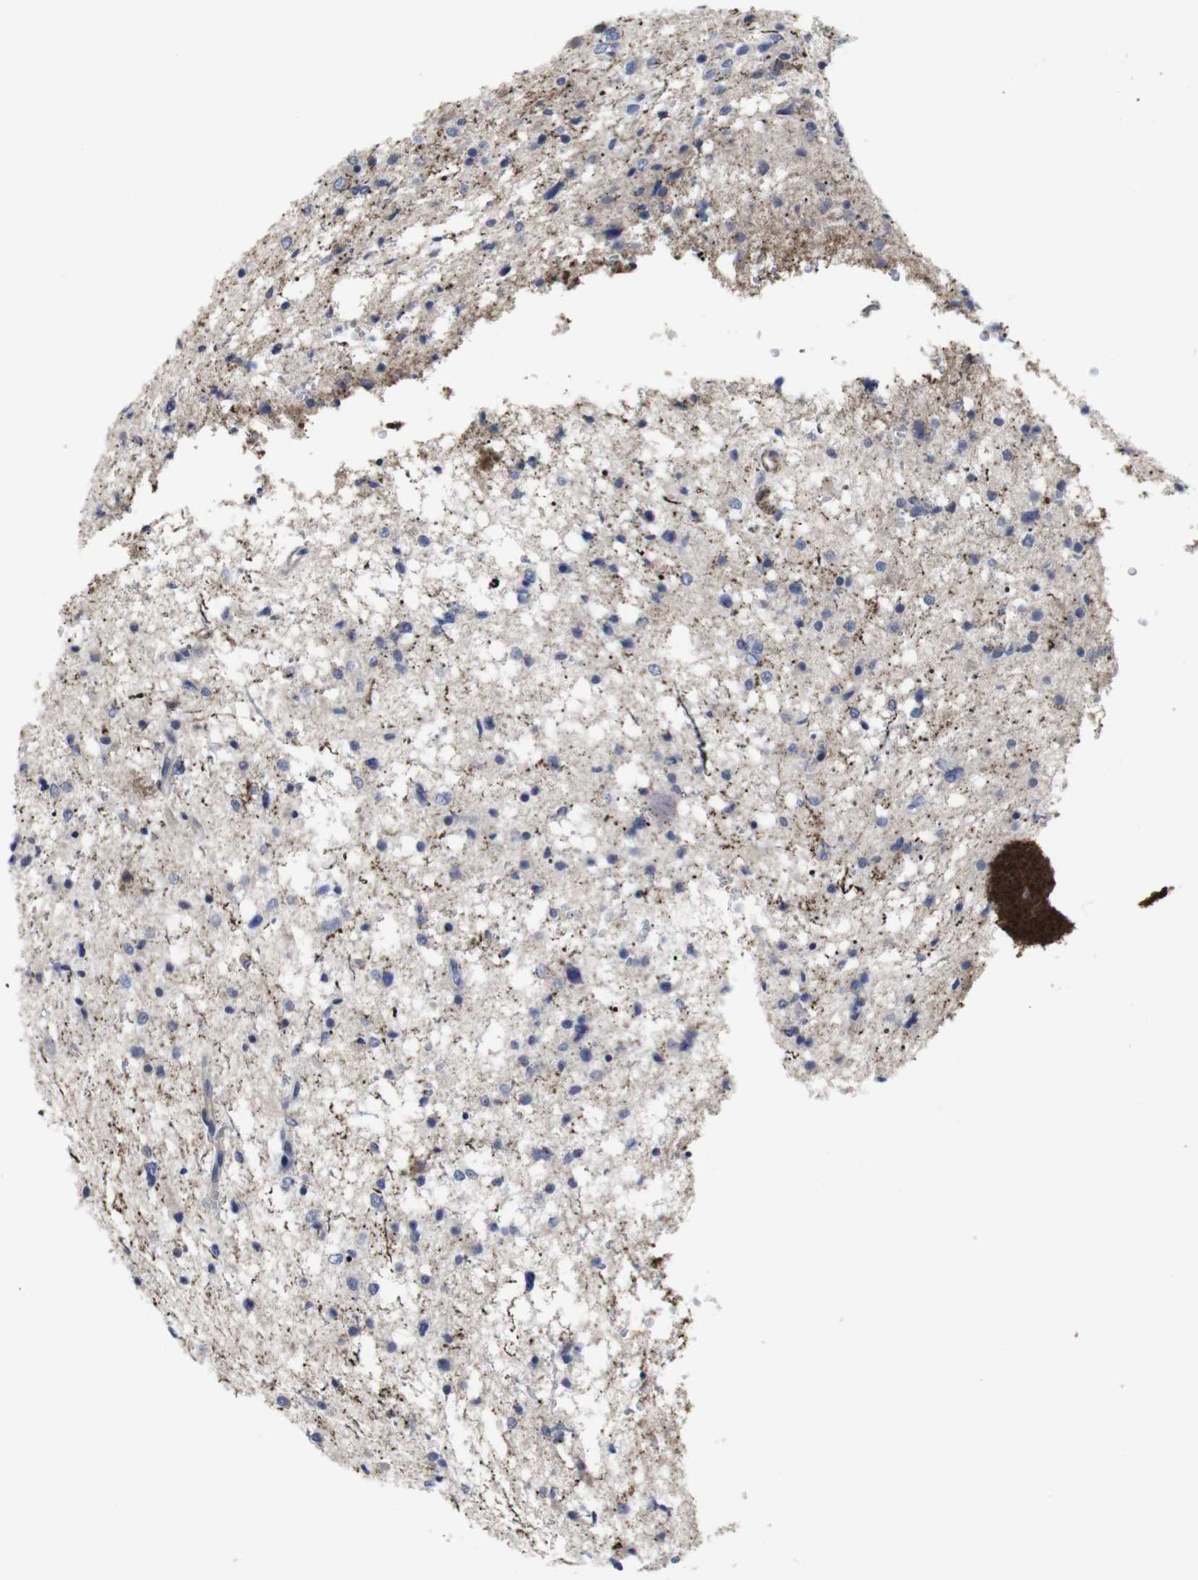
{"staining": {"intensity": "negative", "quantity": "none", "location": "none"}, "tissue": "glioma", "cell_type": "Tumor cells", "image_type": "cancer", "snomed": [{"axis": "morphology", "description": "Glioma, malignant, Low grade"}, {"axis": "topography", "description": "Brain"}], "caption": "This is an IHC micrograph of malignant glioma (low-grade). There is no expression in tumor cells.", "gene": "SNCG", "patient": {"sex": "female", "age": 37}}